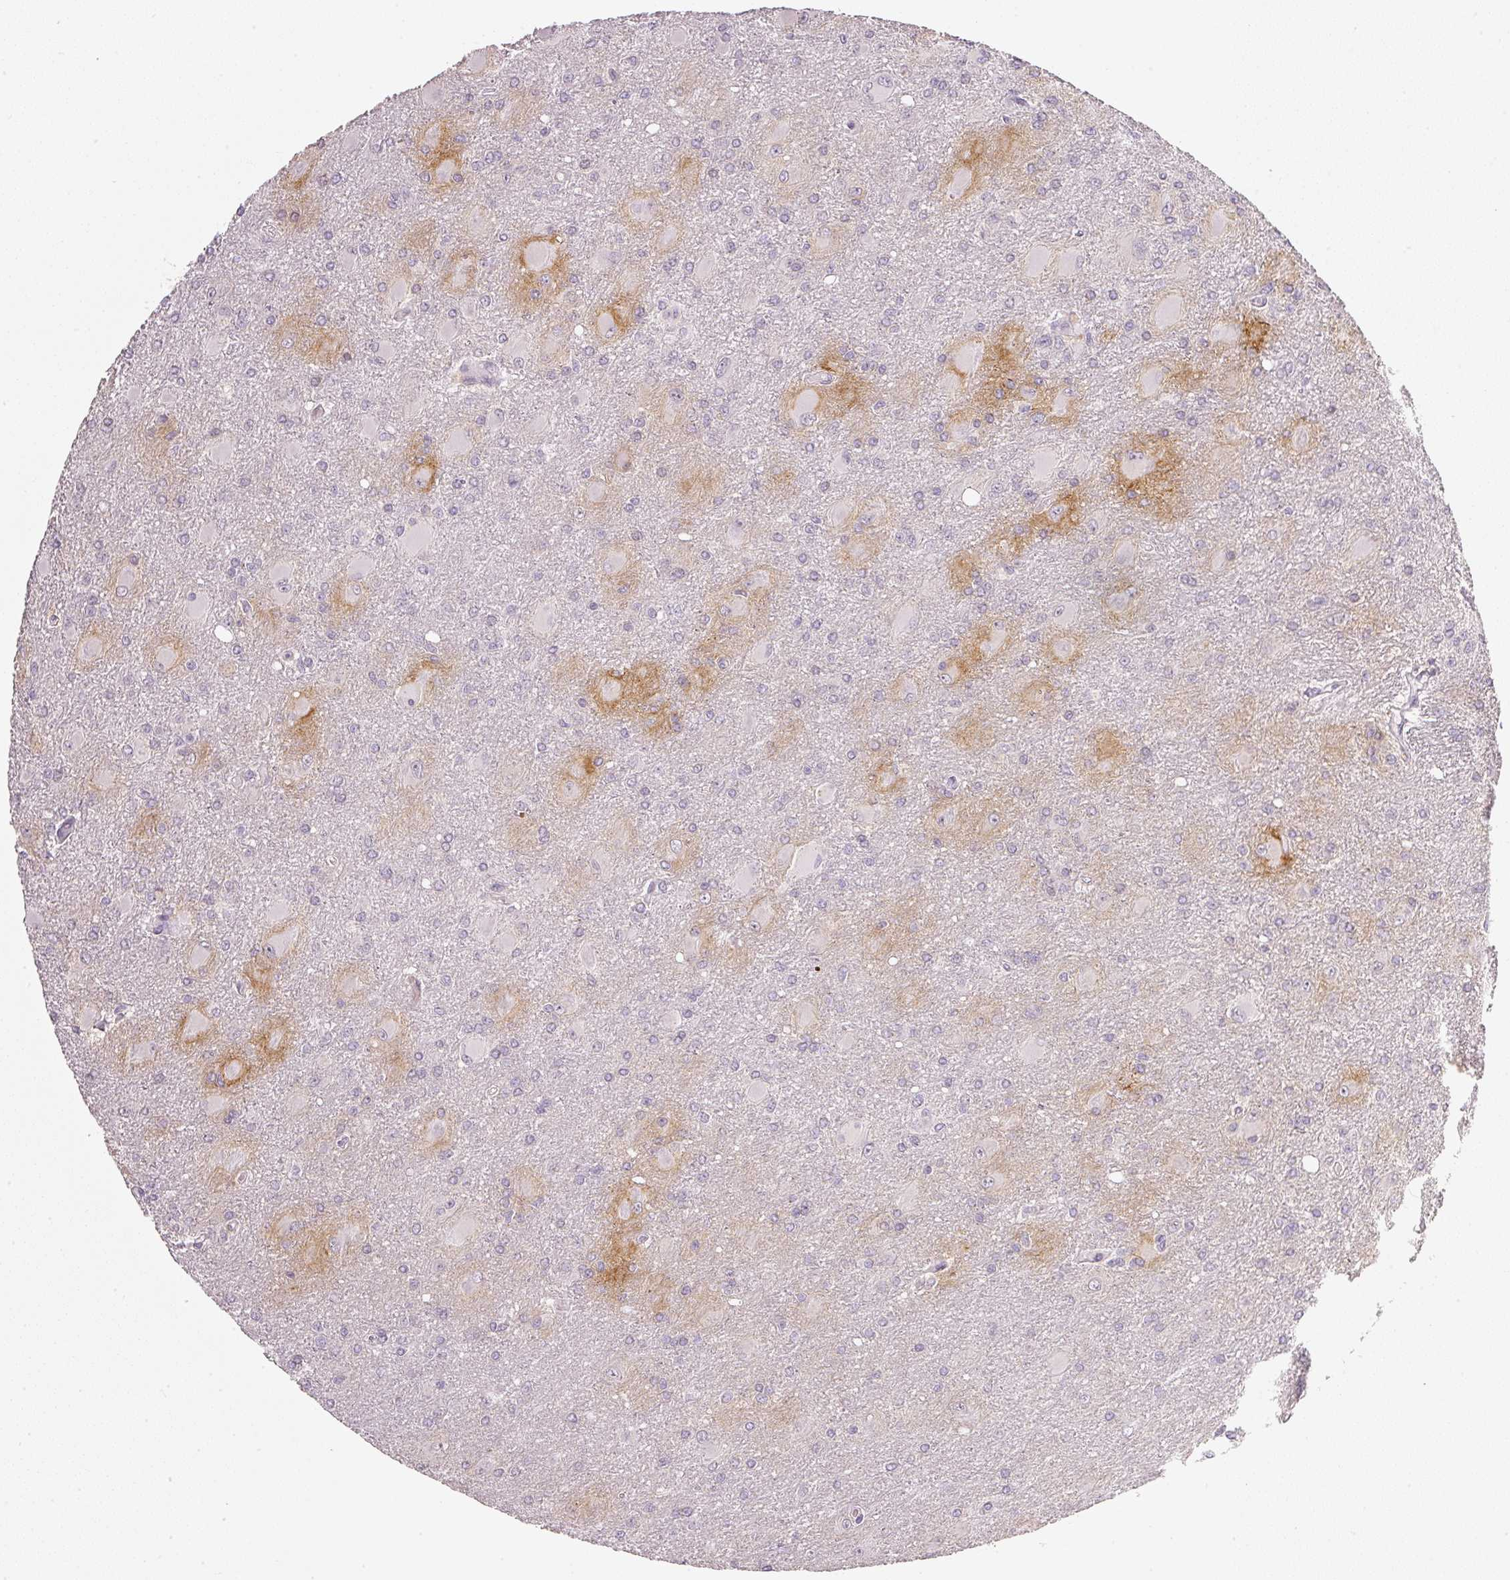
{"staining": {"intensity": "moderate", "quantity": "<25%", "location": "nuclear"}, "tissue": "glioma", "cell_type": "Tumor cells", "image_type": "cancer", "snomed": [{"axis": "morphology", "description": "Glioma, malignant, High grade"}, {"axis": "topography", "description": "Brain"}], "caption": "Protein expression analysis of human malignant glioma (high-grade) reveals moderate nuclear expression in about <25% of tumor cells.", "gene": "NRDE2", "patient": {"sex": "male", "age": 67}}